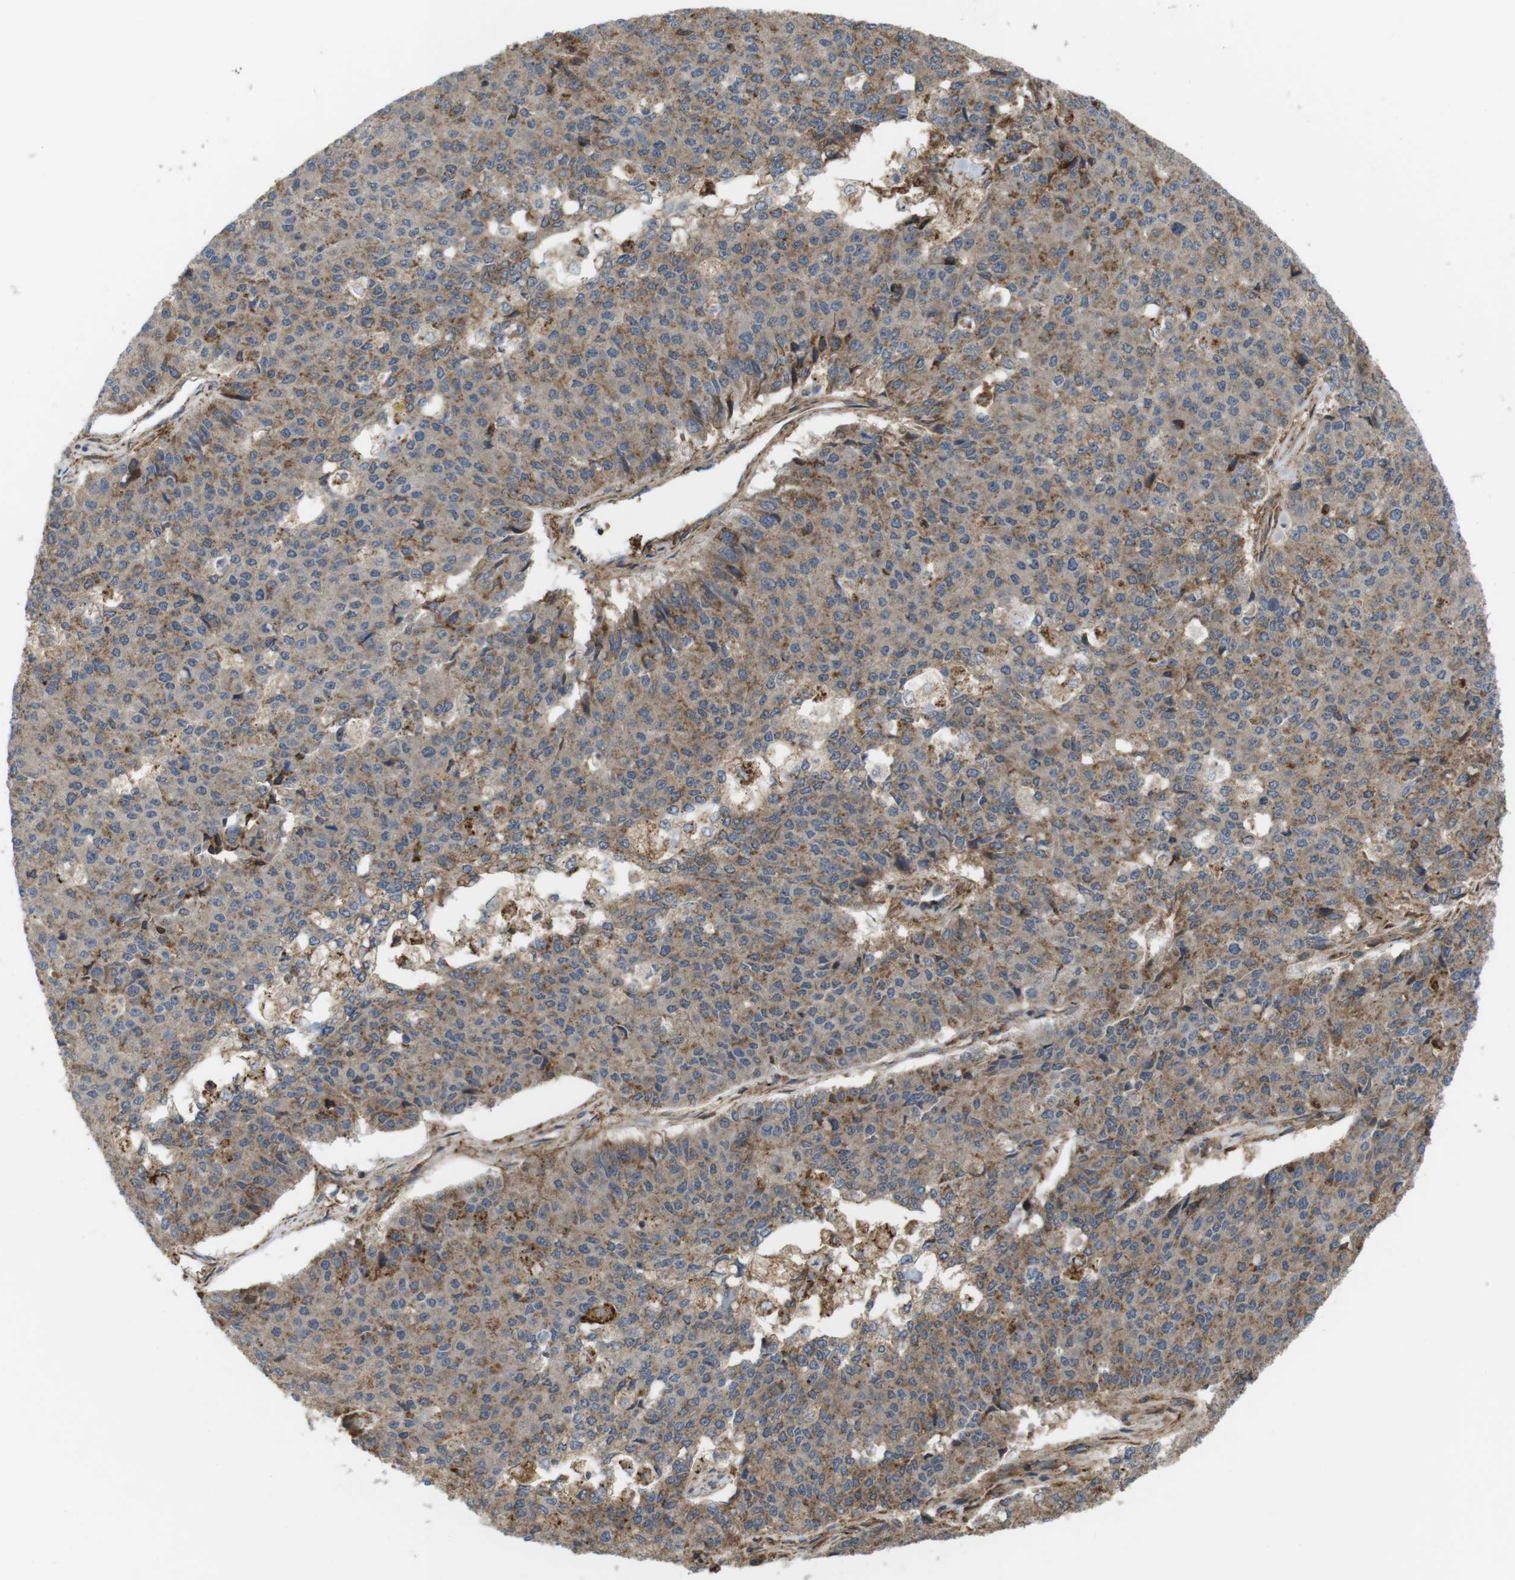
{"staining": {"intensity": "moderate", "quantity": "25%-75%", "location": "cytoplasmic/membranous"}, "tissue": "pancreatic cancer", "cell_type": "Tumor cells", "image_type": "cancer", "snomed": [{"axis": "morphology", "description": "Adenocarcinoma, NOS"}, {"axis": "topography", "description": "Pancreas"}], "caption": "IHC (DAB (3,3'-diaminobenzidine)) staining of human pancreatic adenocarcinoma demonstrates moderate cytoplasmic/membranous protein expression in approximately 25%-75% of tumor cells.", "gene": "DDAH2", "patient": {"sex": "male", "age": 50}}